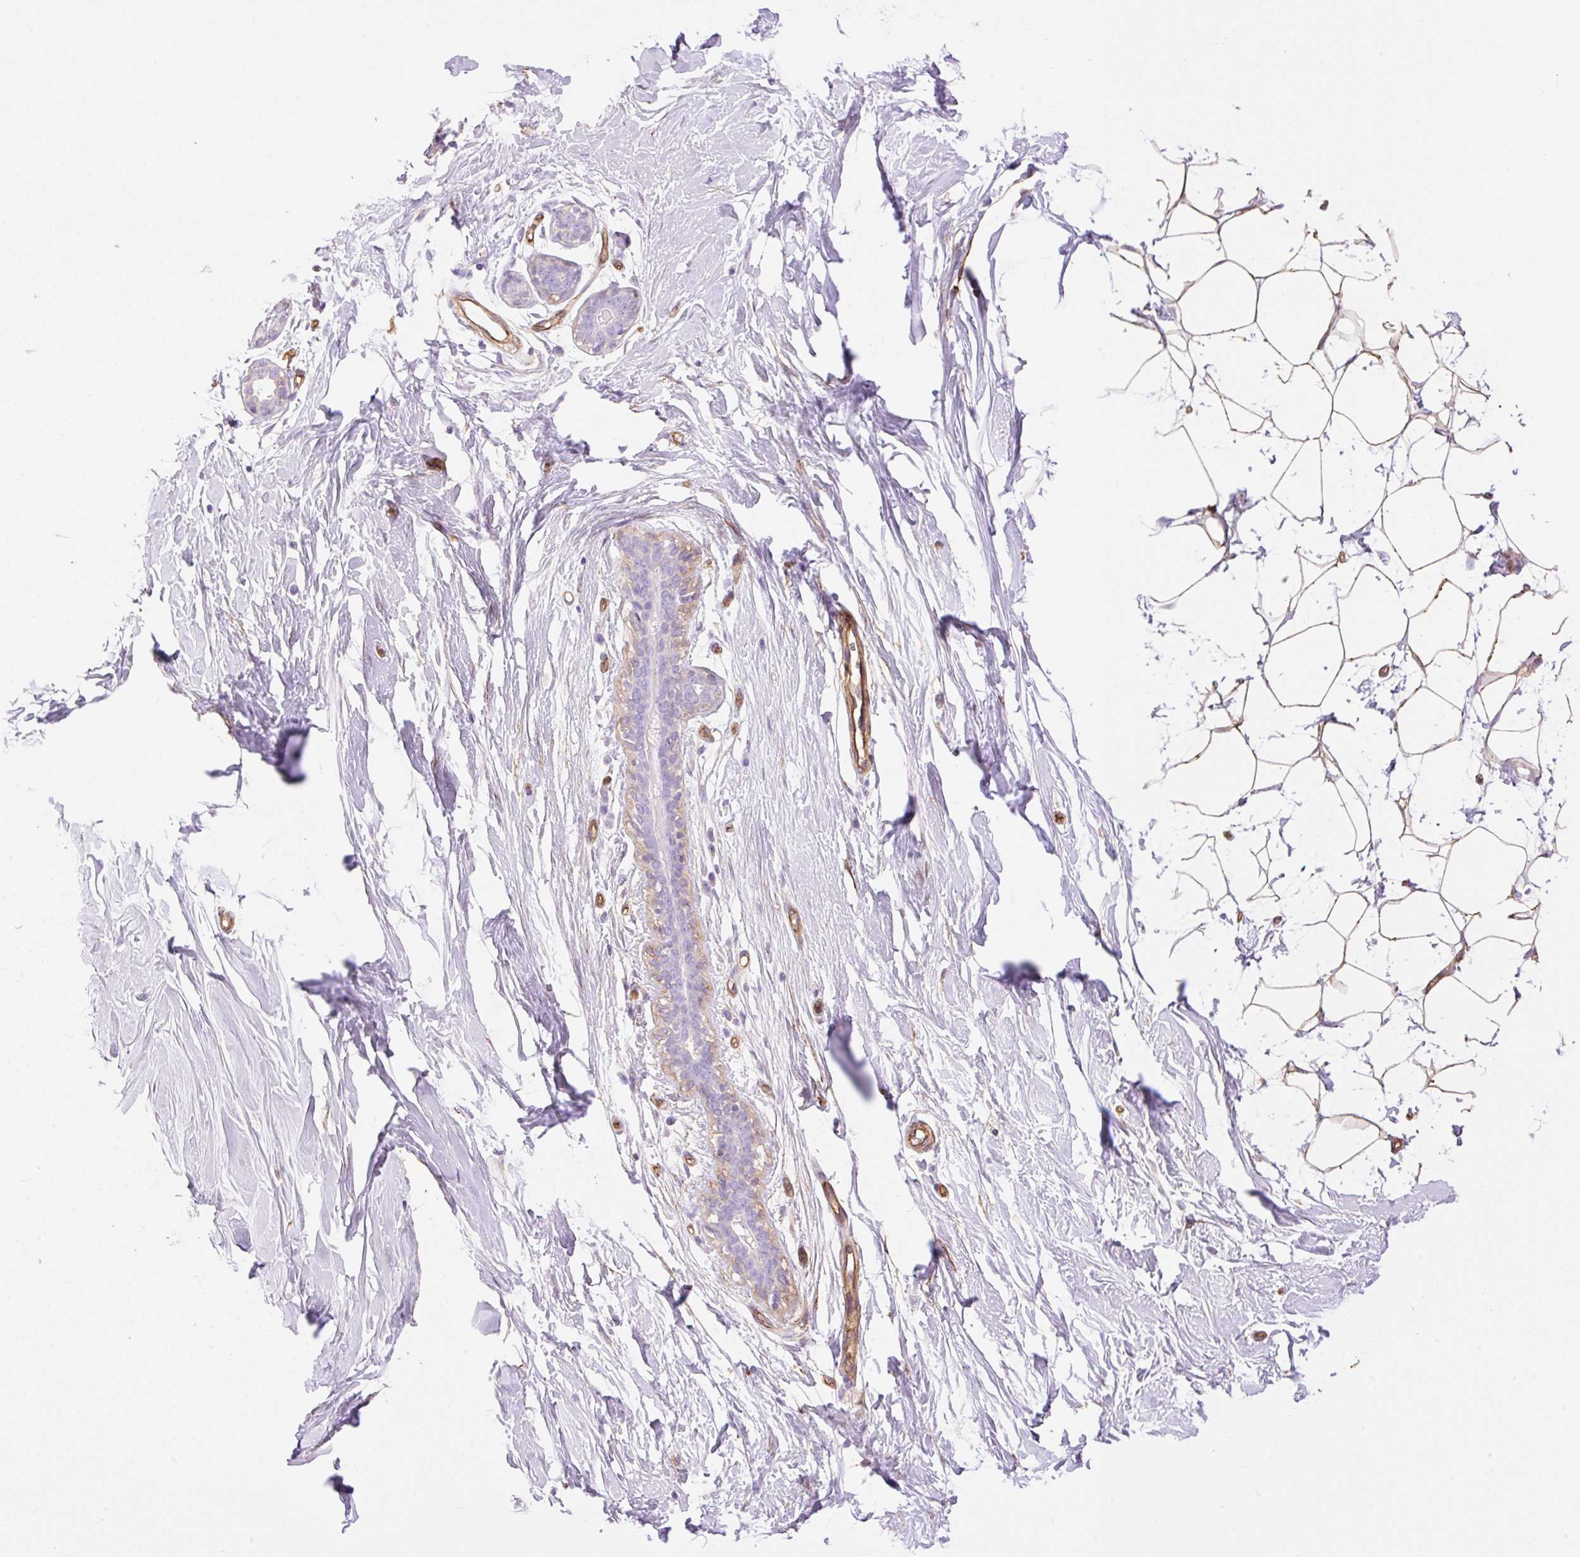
{"staining": {"intensity": "weak", "quantity": "25%-75%", "location": "cytoplasmic/membranous"}, "tissue": "breast", "cell_type": "Adipocytes", "image_type": "normal", "snomed": [{"axis": "morphology", "description": "Normal tissue, NOS"}, {"axis": "topography", "description": "Breast"}], "caption": "DAB (3,3'-diaminobenzidine) immunohistochemical staining of unremarkable breast shows weak cytoplasmic/membranous protein positivity in about 25%-75% of adipocytes. Nuclei are stained in blue.", "gene": "EHD1", "patient": {"sex": "female", "age": 27}}